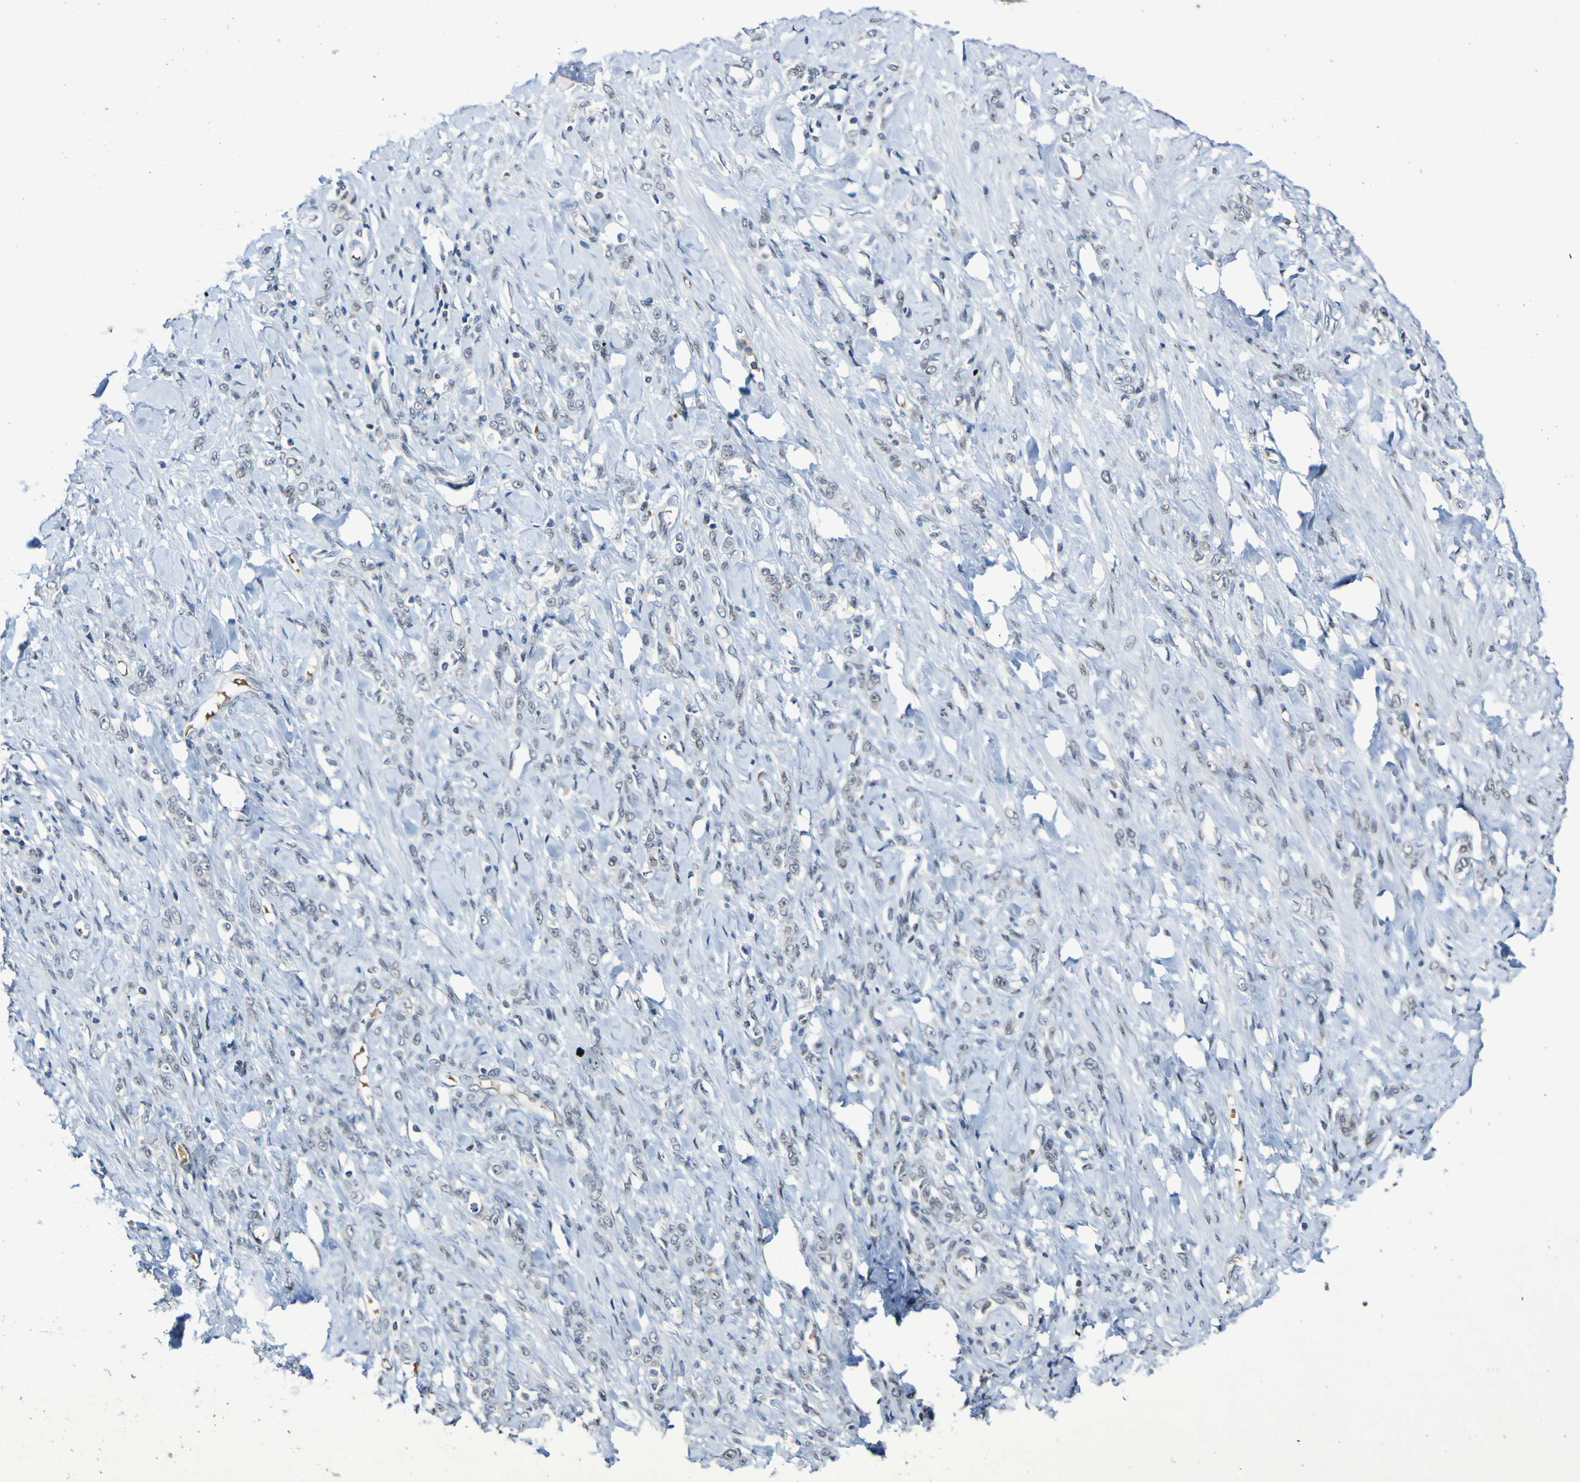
{"staining": {"intensity": "negative", "quantity": "none", "location": "none"}, "tissue": "stomach cancer", "cell_type": "Tumor cells", "image_type": "cancer", "snomed": [{"axis": "morphology", "description": "Adenocarcinoma, NOS"}, {"axis": "topography", "description": "Stomach"}], "caption": "This is an immunohistochemistry micrograph of stomach cancer (adenocarcinoma). There is no expression in tumor cells.", "gene": "PCGF1", "patient": {"sex": "male", "age": 82}}